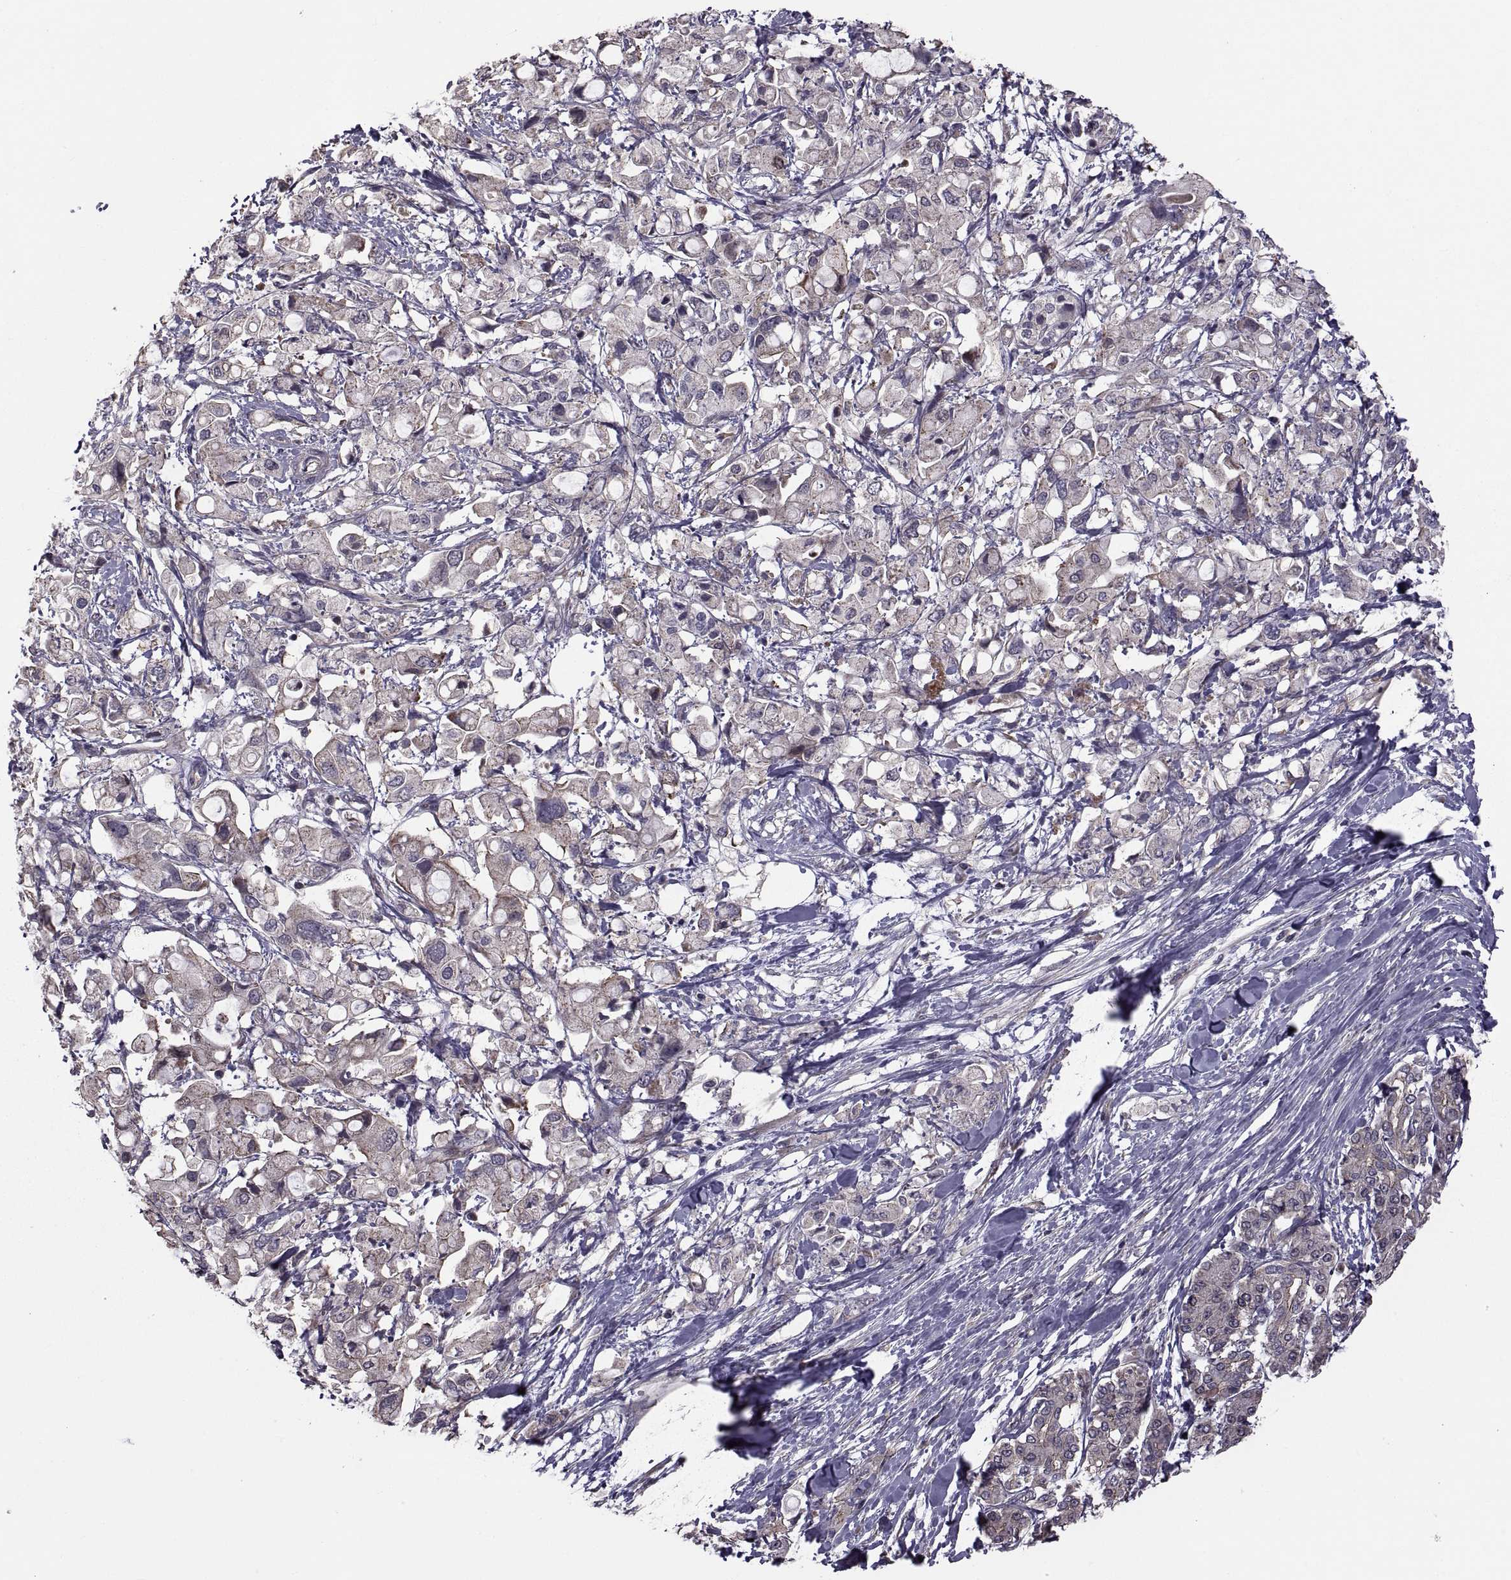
{"staining": {"intensity": "negative", "quantity": "none", "location": "none"}, "tissue": "pancreatic cancer", "cell_type": "Tumor cells", "image_type": "cancer", "snomed": [{"axis": "morphology", "description": "Adenocarcinoma, NOS"}, {"axis": "topography", "description": "Pancreas"}], "caption": "Tumor cells are negative for protein expression in human pancreatic adenocarcinoma.", "gene": "PMM2", "patient": {"sex": "female", "age": 56}}